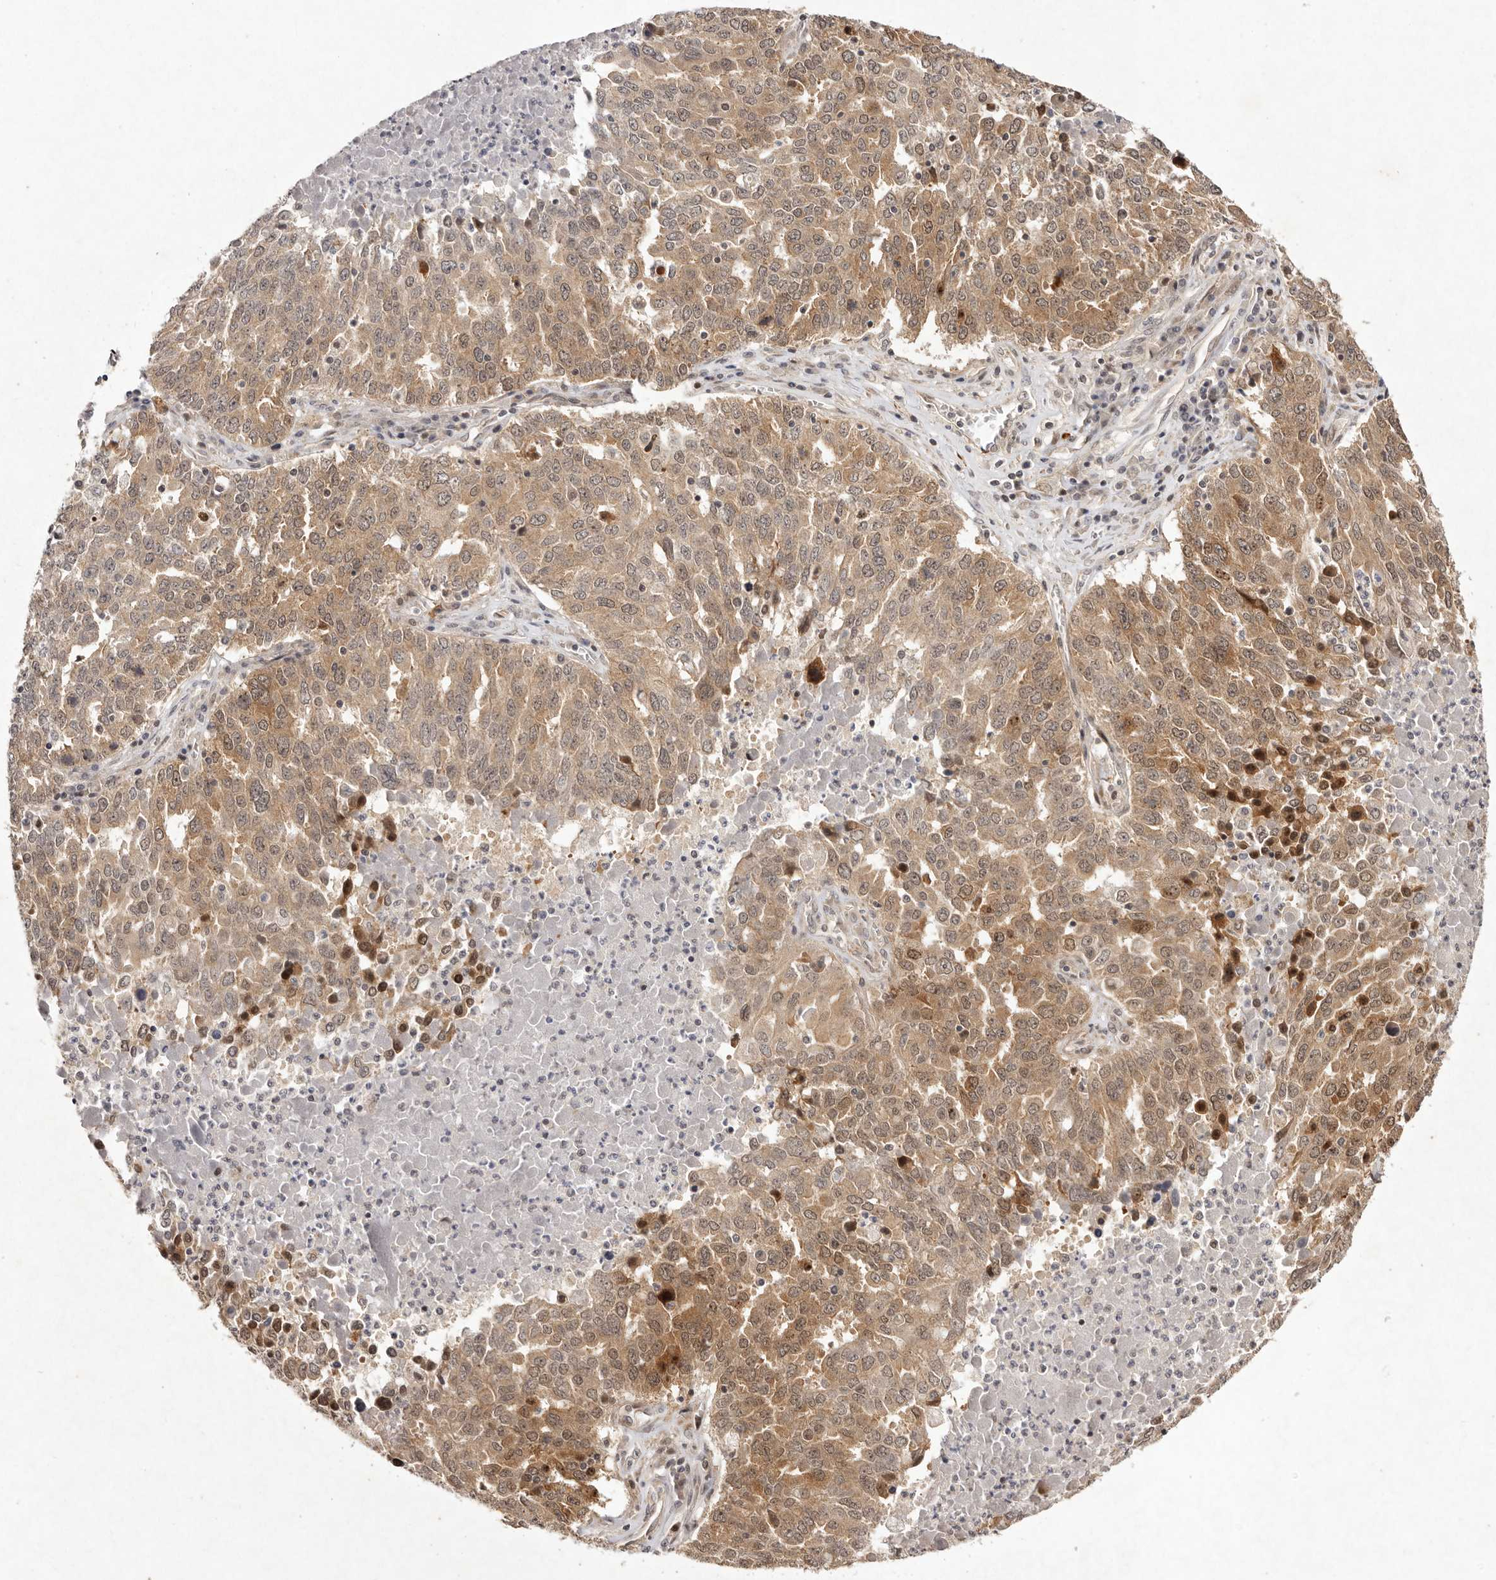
{"staining": {"intensity": "moderate", "quantity": ">75%", "location": "cytoplasmic/membranous,nuclear"}, "tissue": "ovarian cancer", "cell_type": "Tumor cells", "image_type": "cancer", "snomed": [{"axis": "morphology", "description": "Carcinoma, endometroid"}, {"axis": "topography", "description": "Ovary"}], "caption": "Endometroid carcinoma (ovarian) was stained to show a protein in brown. There is medium levels of moderate cytoplasmic/membranous and nuclear staining in approximately >75% of tumor cells. The staining is performed using DAB (3,3'-diaminobenzidine) brown chromogen to label protein expression. The nuclei are counter-stained blue using hematoxylin.", "gene": "BUD31", "patient": {"sex": "female", "age": 62}}